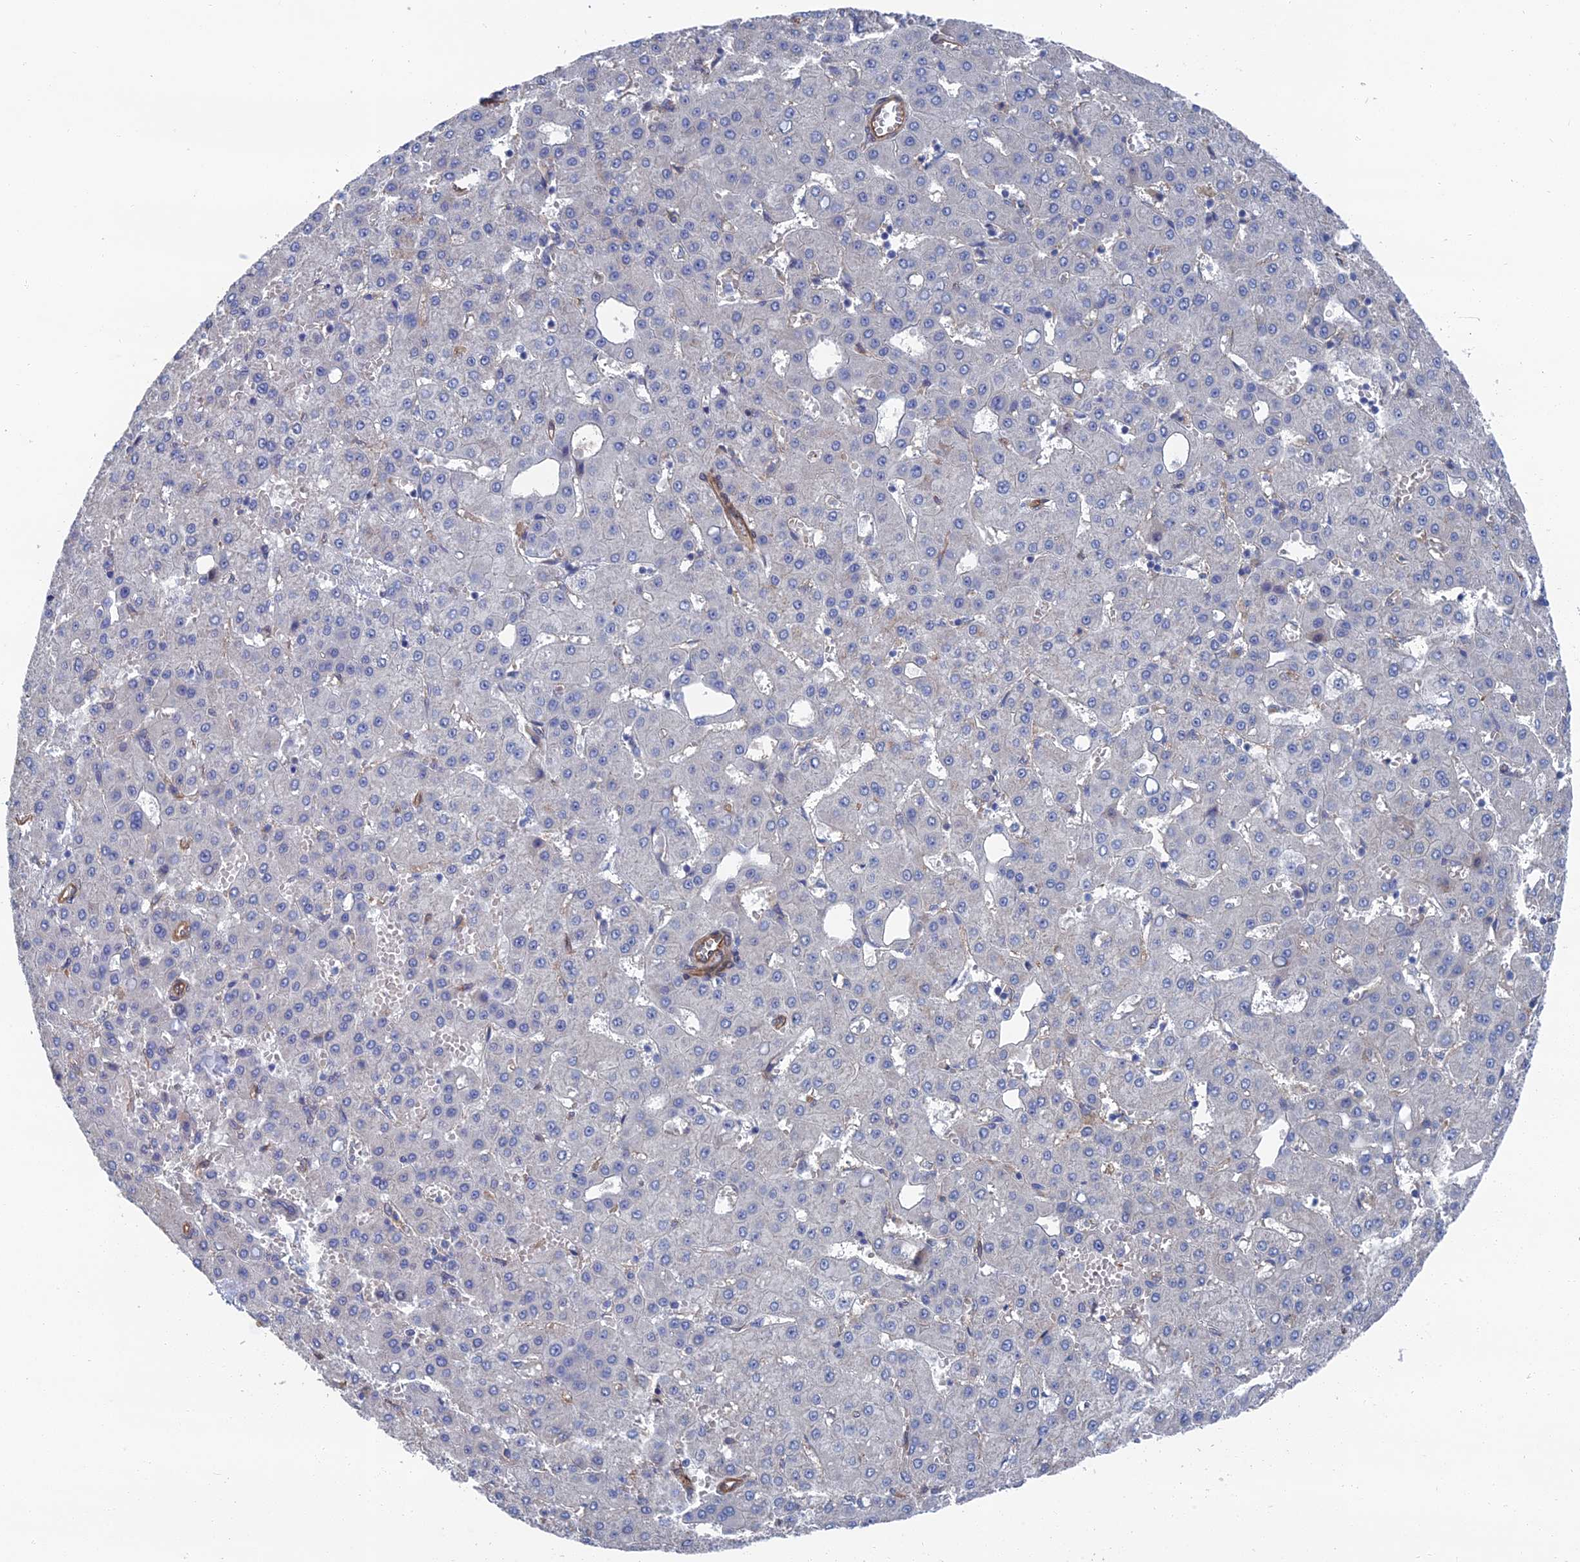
{"staining": {"intensity": "negative", "quantity": "none", "location": "none"}, "tissue": "liver cancer", "cell_type": "Tumor cells", "image_type": "cancer", "snomed": [{"axis": "morphology", "description": "Carcinoma, Hepatocellular, NOS"}, {"axis": "topography", "description": "Liver"}], "caption": "Human liver hepatocellular carcinoma stained for a protein using IHC displays no expression in tumor cells.", "gene": "ARAP3", "patient": {"sex": "male", "age": 47}}